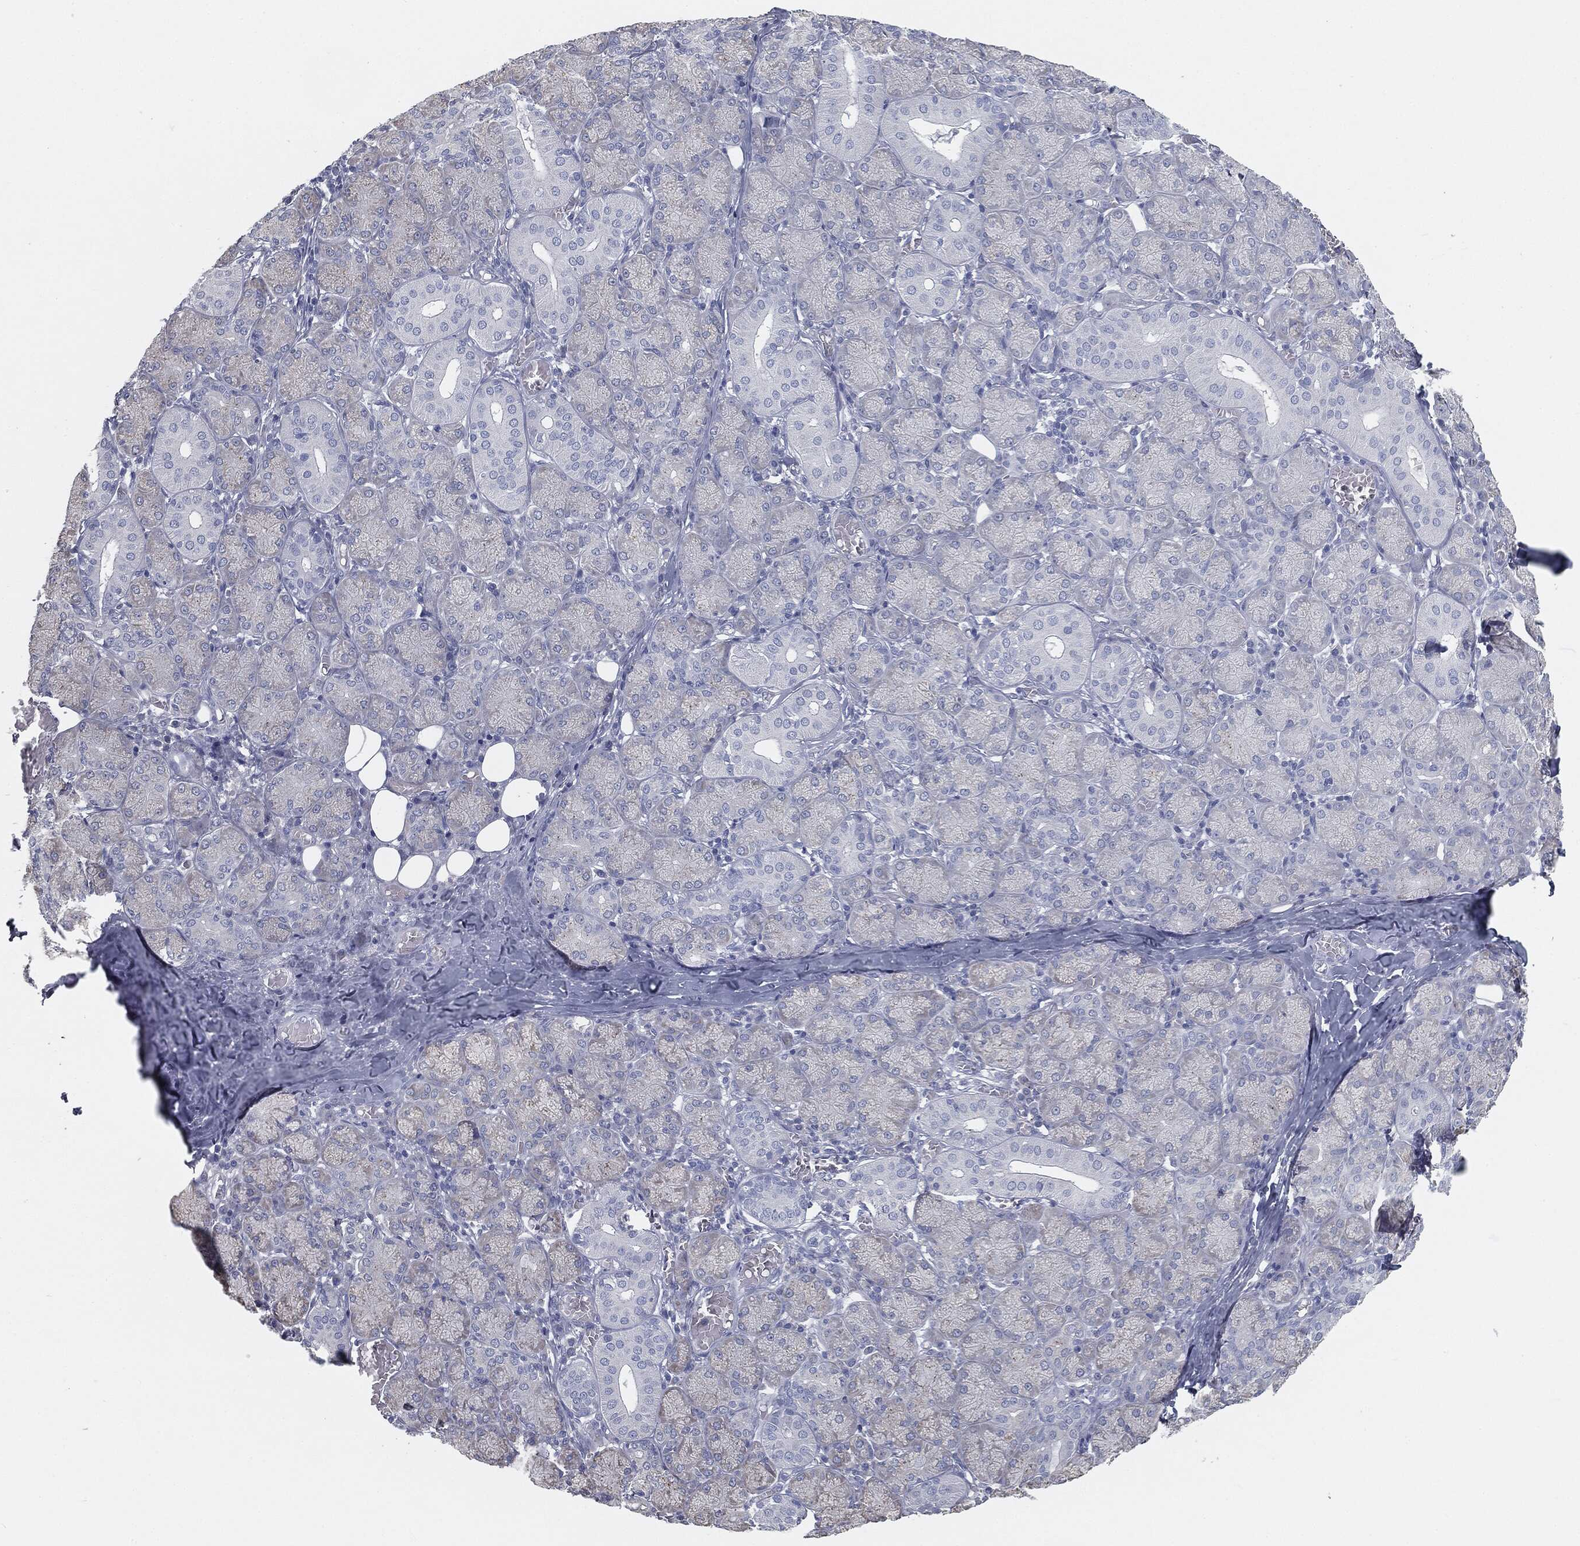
{"staining": {"intensity": "moderate", "quantity": "<25%", "location": "cytoplasmic/membranous"}, "tissue": "salivary gland", "cell_type": "Glandular cells", "image_type": "normal", "snomed": [{"axis": "morphology", "description": "Normal tissue, NOS"}, {"axis": "topography", "description": "Salivary gland"}, {"axis": "topography", "description": "Peripheral nerve tissue"}], "caption": "Glandular cells display moderate cytoplasmic/membranous positivity in approximately <25% of cells in unremarkable salivary gland.", "gene": "CAV3", "patient": {"sex": "female", "age": 24}}